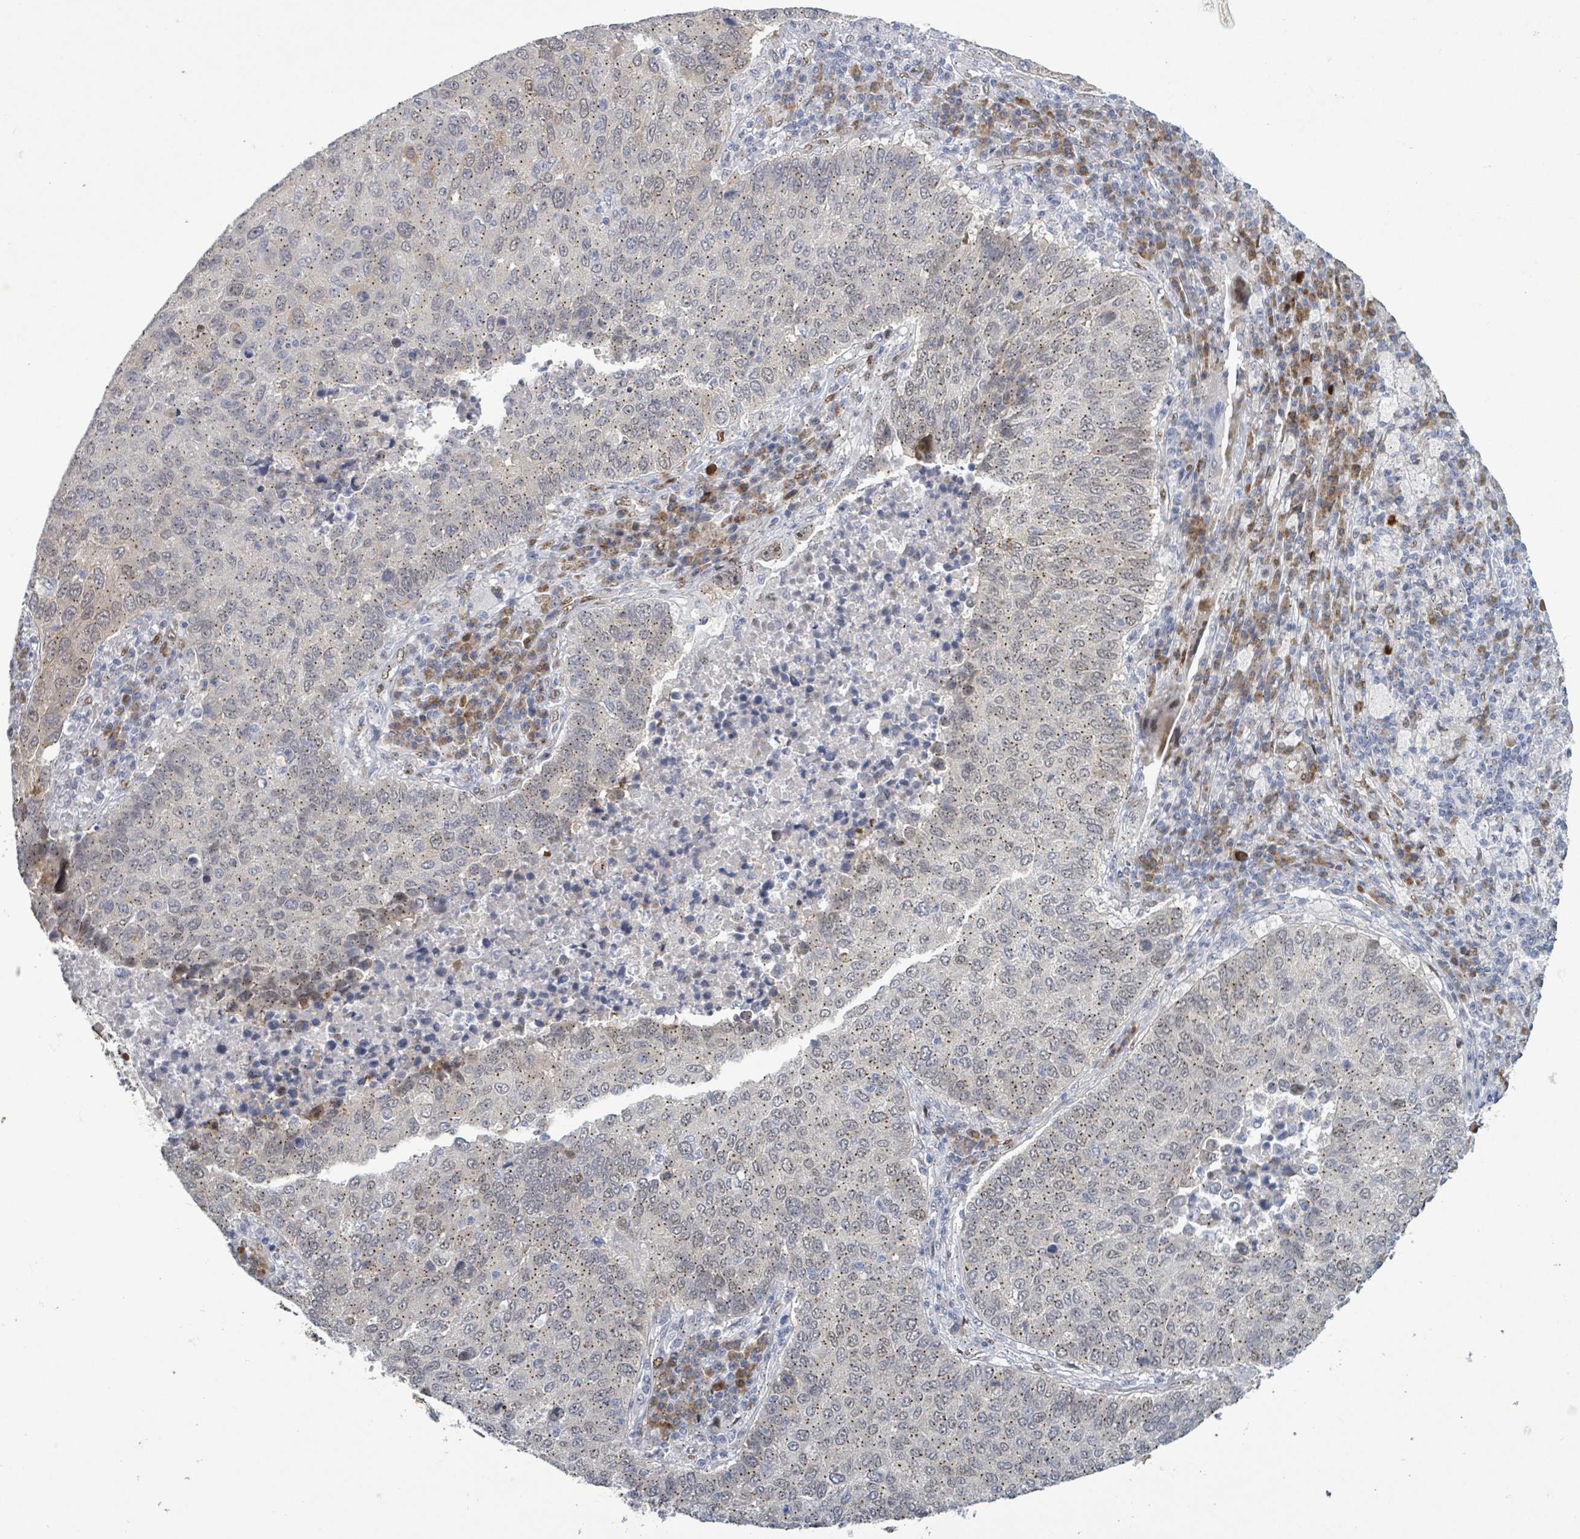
{"staining": {"intensity": "weak", "quantity": "25%-75%", "location": "cytoplasmic/membranous"}, "tissue": "lung cancer", "cell_type": "Tumor cells", "image_type": "cancer", "snomed": [{"axis": "morphology", "description": "Squamous cell carcinoma, NOS"}, {"axis": "topography", "description": "Lung"}], "caption": "Human squamous cell carcinoma (lung) stained with a protein marker demonstrates weak staining in tumor cells.", "gene": "TUSC1", "patient": {"sex": "male", "age": 73}}